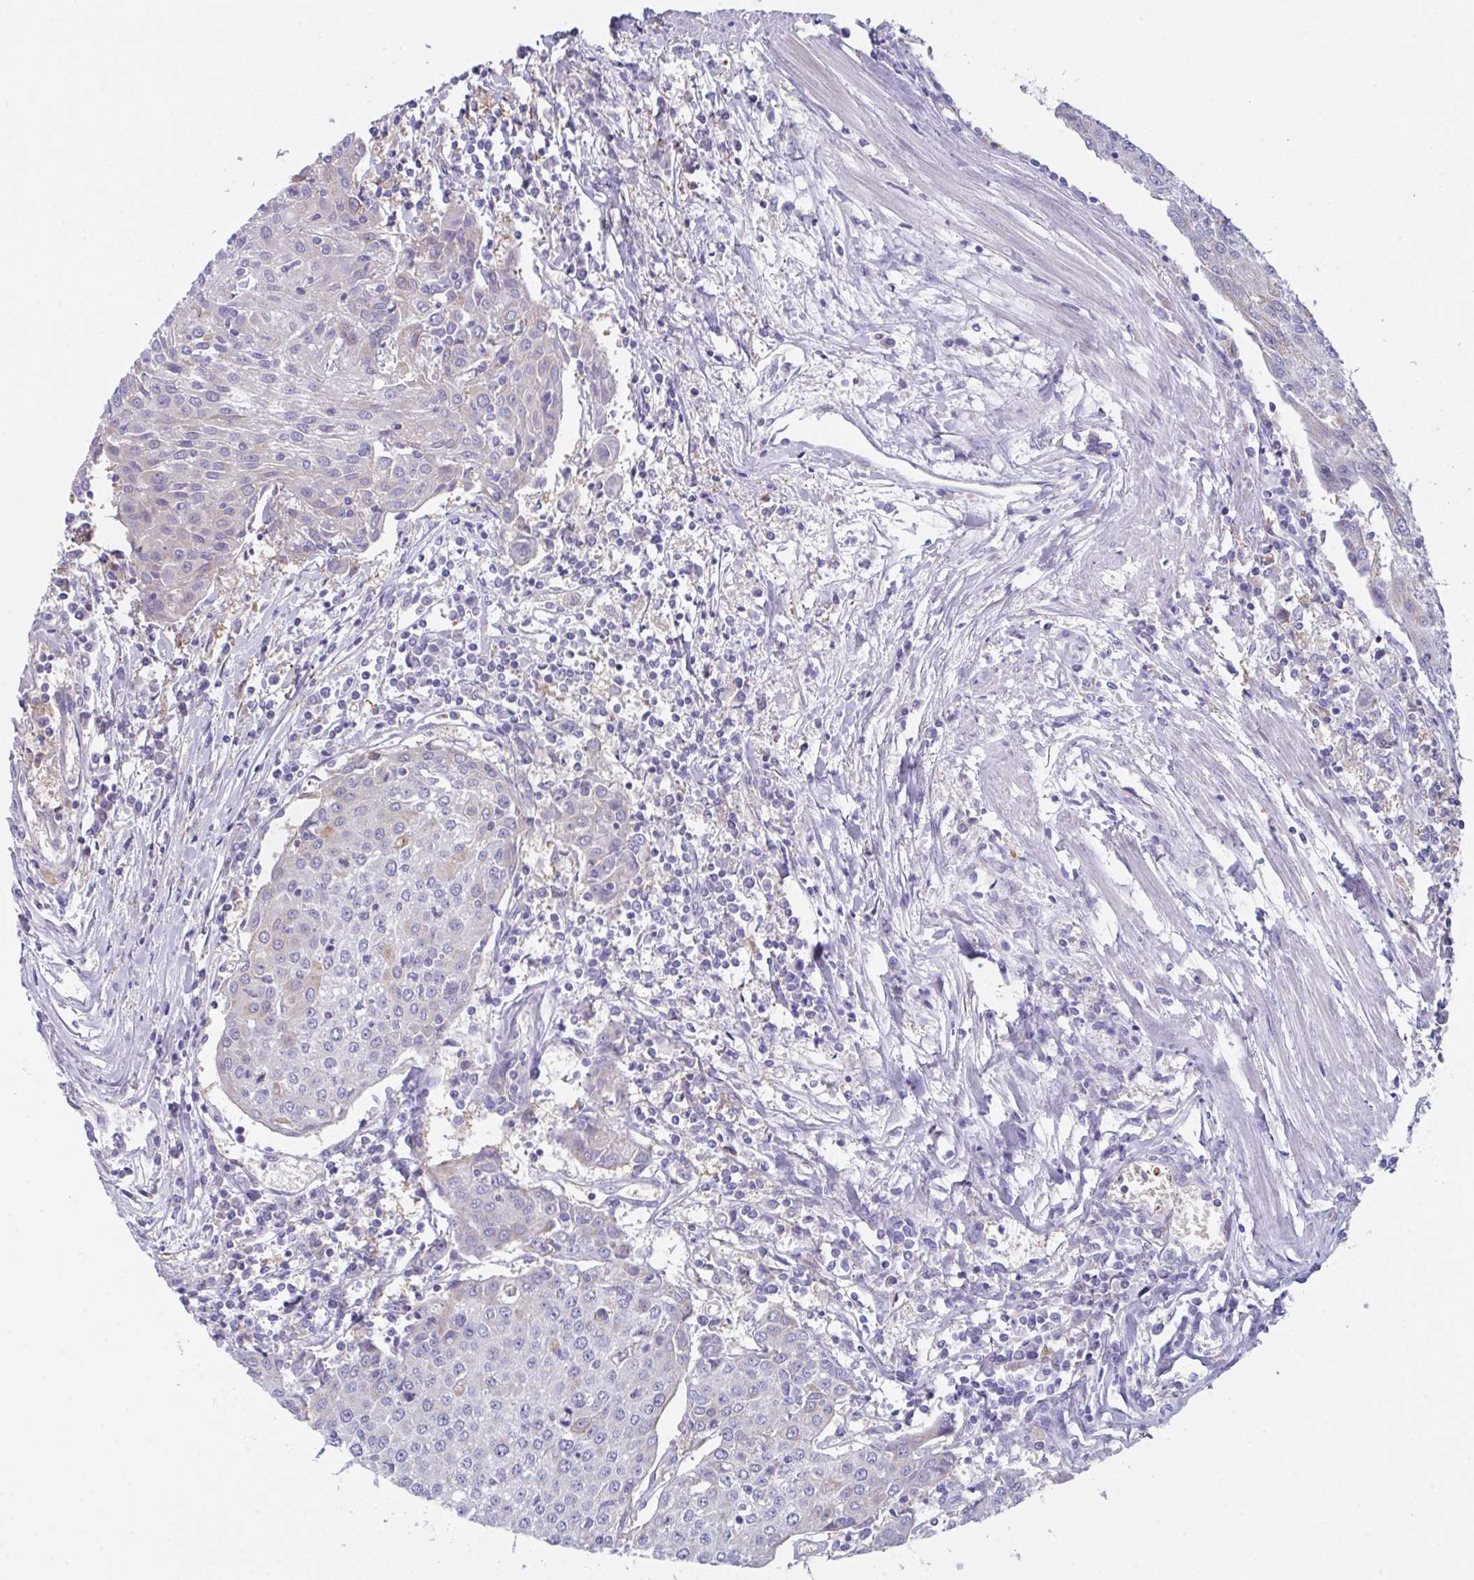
{"staining": {"intensity": "negative", "quantity": "none", "location": "none"}, "tissue": "urothelial cancer", "cell_type": "Tumor cells", "image_type": "cancer", "snomed": [{"axis": "morphology", "description": "Urothelial carcinoma, High grade"}, {"axis": "topography", "description": "Urinary bladder"}], "caption": "High power microscopy histopathology image of an IHC image of high-grade urothelial carcinoma, revealing no significant positivity in tumor cells. The staining is performed using DAB (3,3'-diaminobenzidine) brown chromogen with nuclei counter-stained in using hematoxylin.", "gene": "TFAP2C", "patient": {"sex": "female", "age": 85}}